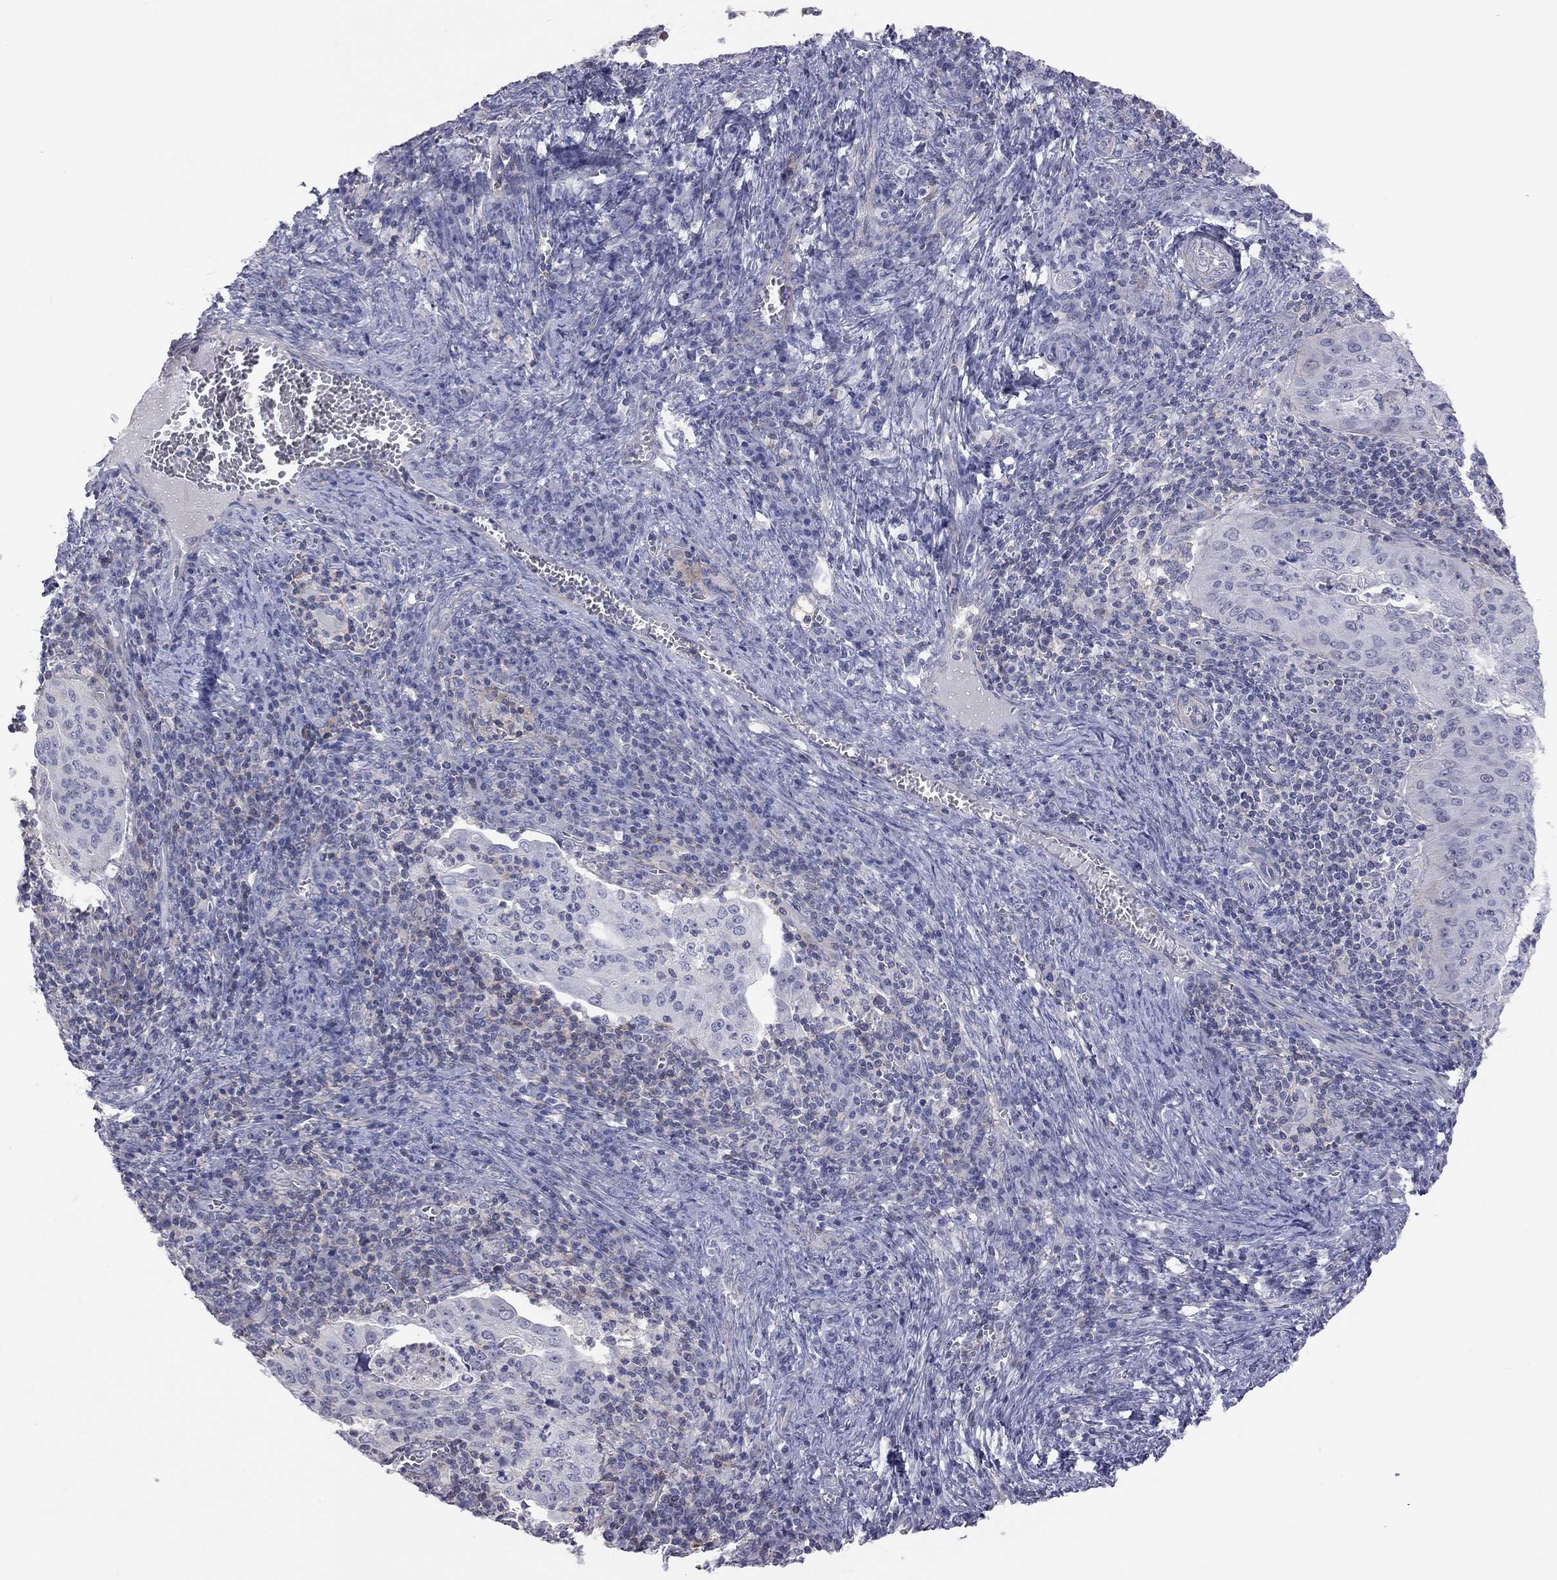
{"staining": {"intensity": "negative", "quantity": "none", "location": "none"}, "tissue": "cervical cancer", "cell_type": "Tumor cells", "image_type": "cancer", "snomed": [{"axis": "morphology", "description": "Squamous cell carcinoma, NOS"}, {"axis": "topography", "description": "Cervix"}], "caption": "Protein analysis of cervical cancer (squamous cell carcinoma) shows no significant expression in tumor cells. The staining is performed using DAB (3,3'-diaminobenzidine) brown chromogen with nuclei counter-stained in using hematoxylin.", "gene": "ADCYAP1", "patient": {"sex": "female", "age": 39}}